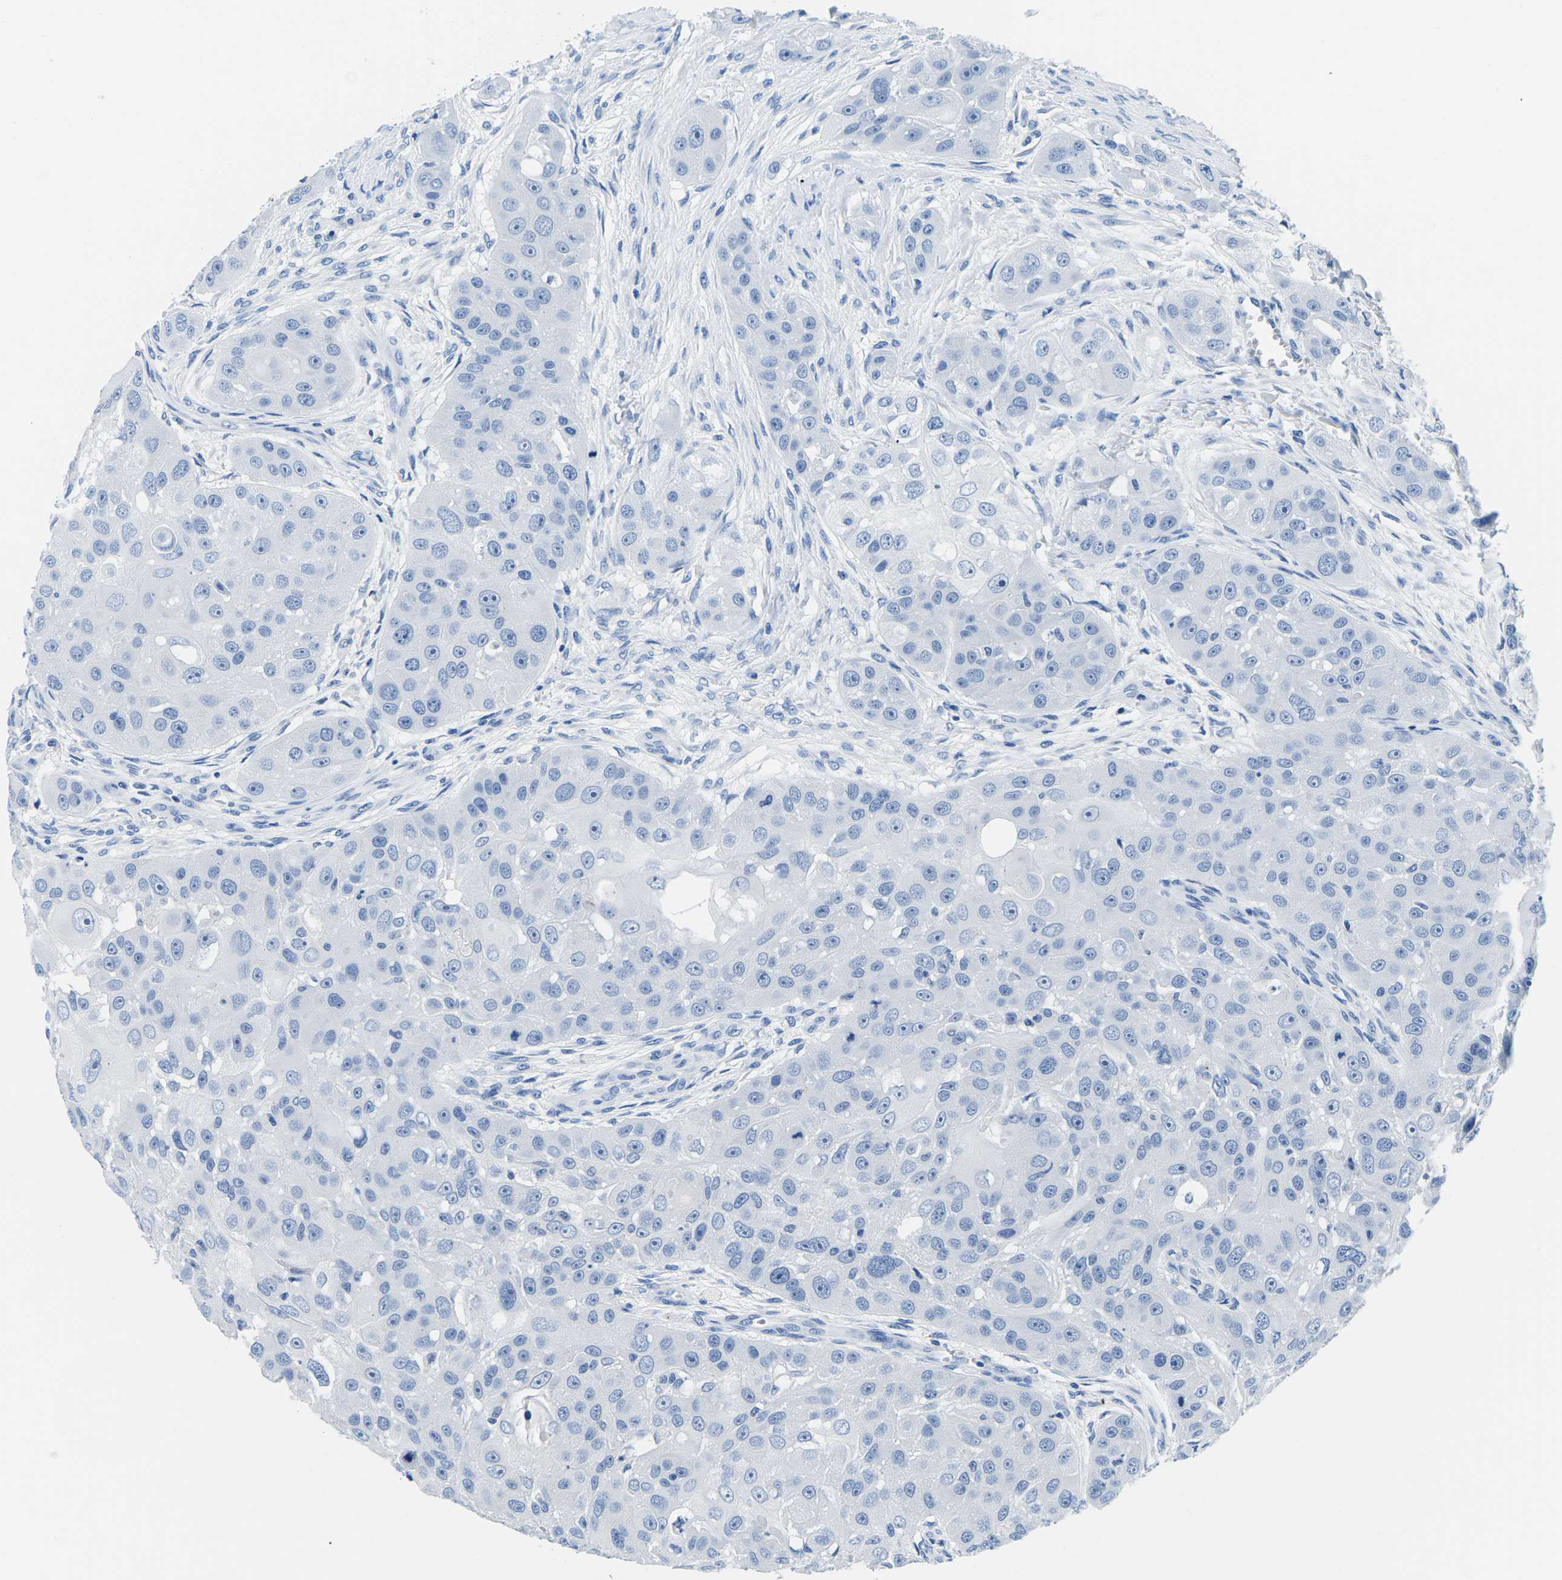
{"staining": {"intensity": "negative", "quantity": "none", "location": "none"}, "tissue": "head and neck cancer", "cell_type": "Tumor cells", "image_type": "cancer", "snomed": [{"axis": "morphology", "description": "Normal tissue, NOS"}, {"axis": "morphology", "description": "Squamous cell carcinoma, NOS"}, {"axis": "topography", "description": "Skeletal muscle"}, {"axis": "topography", "description": "Head-Neck"}], "caption": "Head and neck cancer (squamous cell carcinoma) was stained to show a protein in brown. There is no significant expression in tumor cells.", "gene": "CYP1A2", "patient": {"sex": "male", "age": 51}}